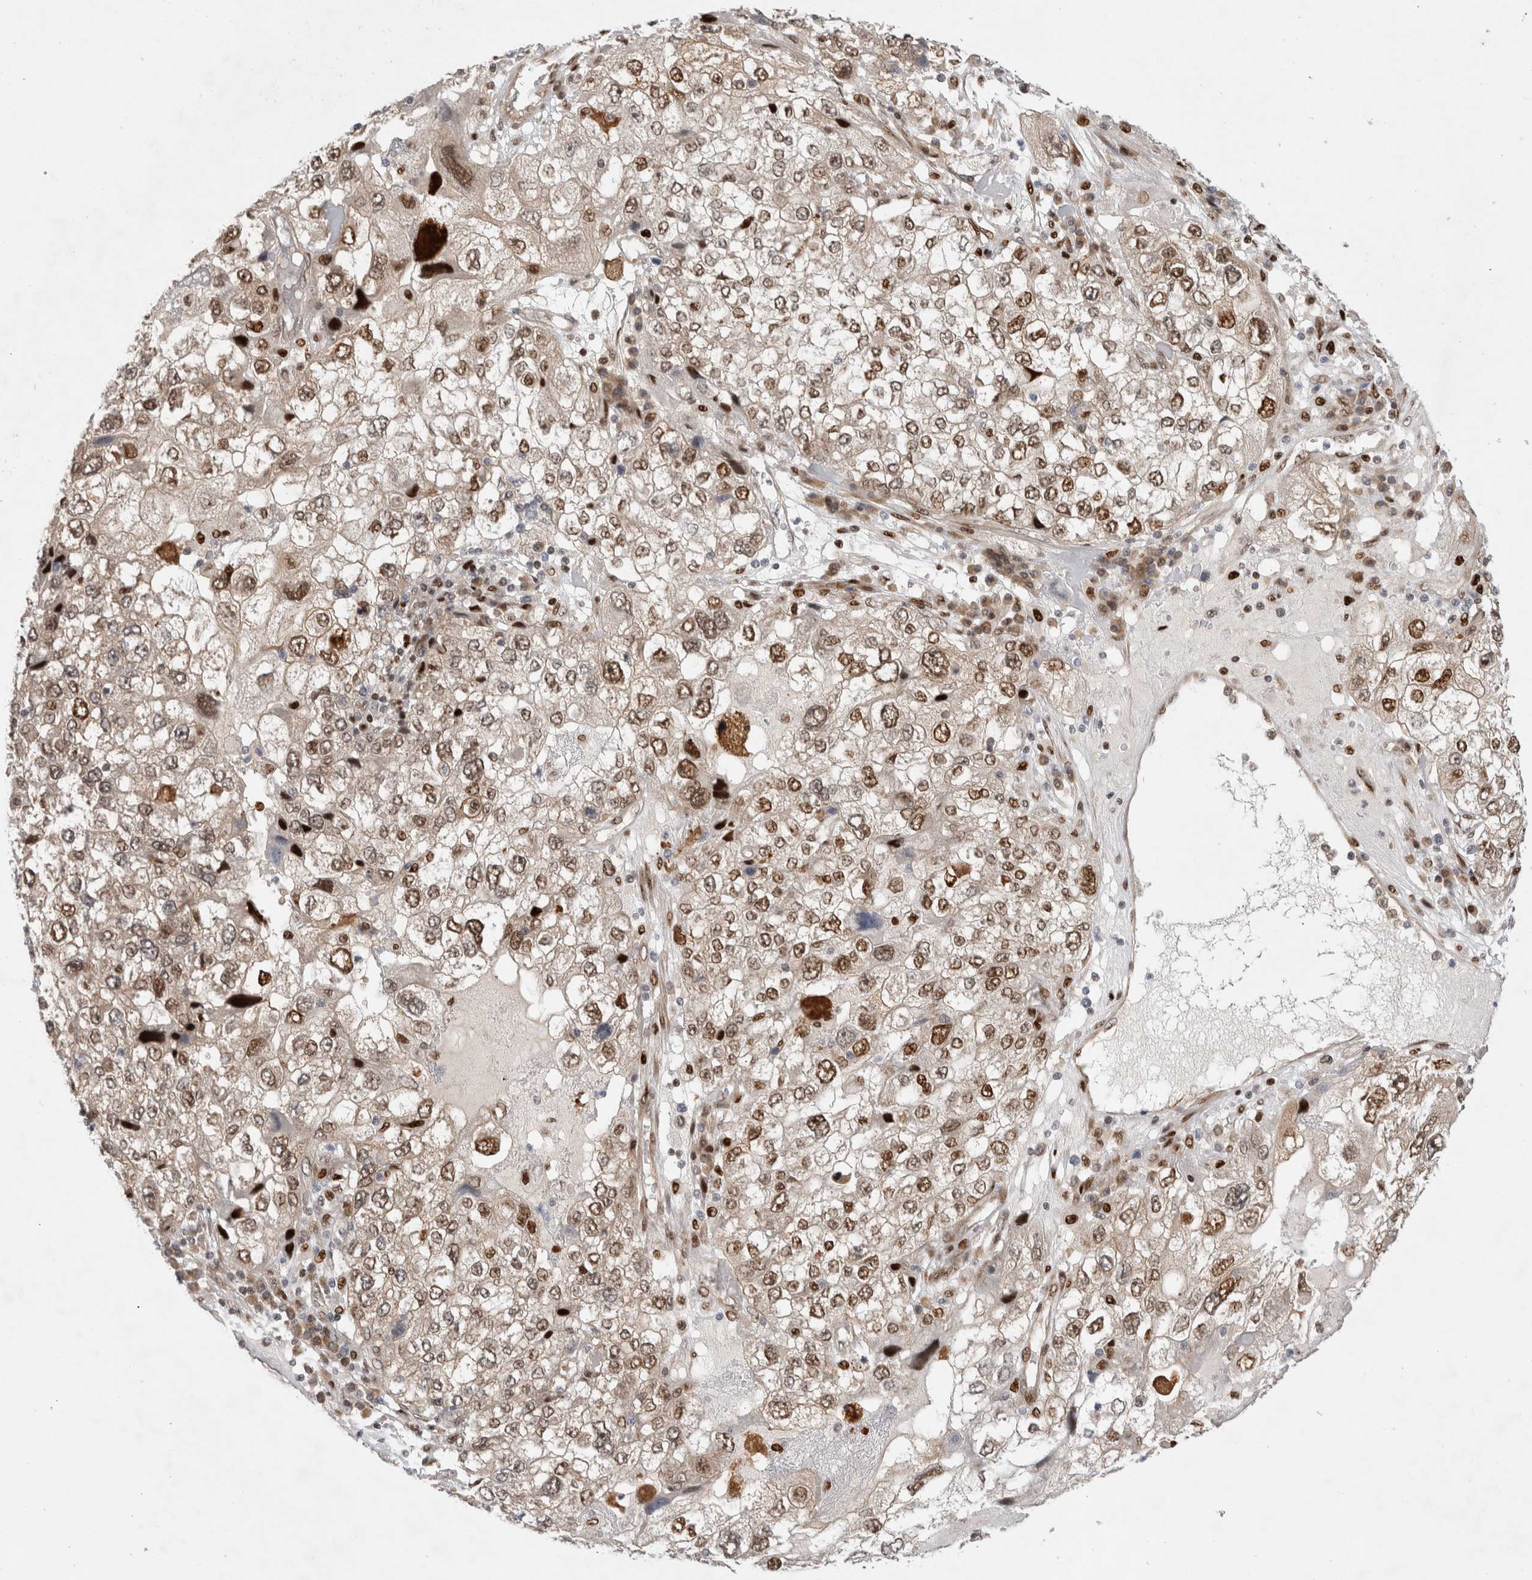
{"staining": {"intensity": "moderate", "quantity": ">75%", "location": "nuclear"}, "tissue": "endometrial cancer", "cell_type": "Tumor cells", "image_type": "cancer", "snomed": [{"axis": "morphology", "description": "Adenocarcinoma, NOS"}, {"axis": "topography", "description": "Endometrium"}], "caption": "IHC photomicrograph of adenocarcinoma (endometrial) stained for a protein (brown), which displays medium levels of moderate nuclear staining in about >75% of tumor cells.", "gene": "TCF4", "patient": {"sex": "female", "age": 49}}